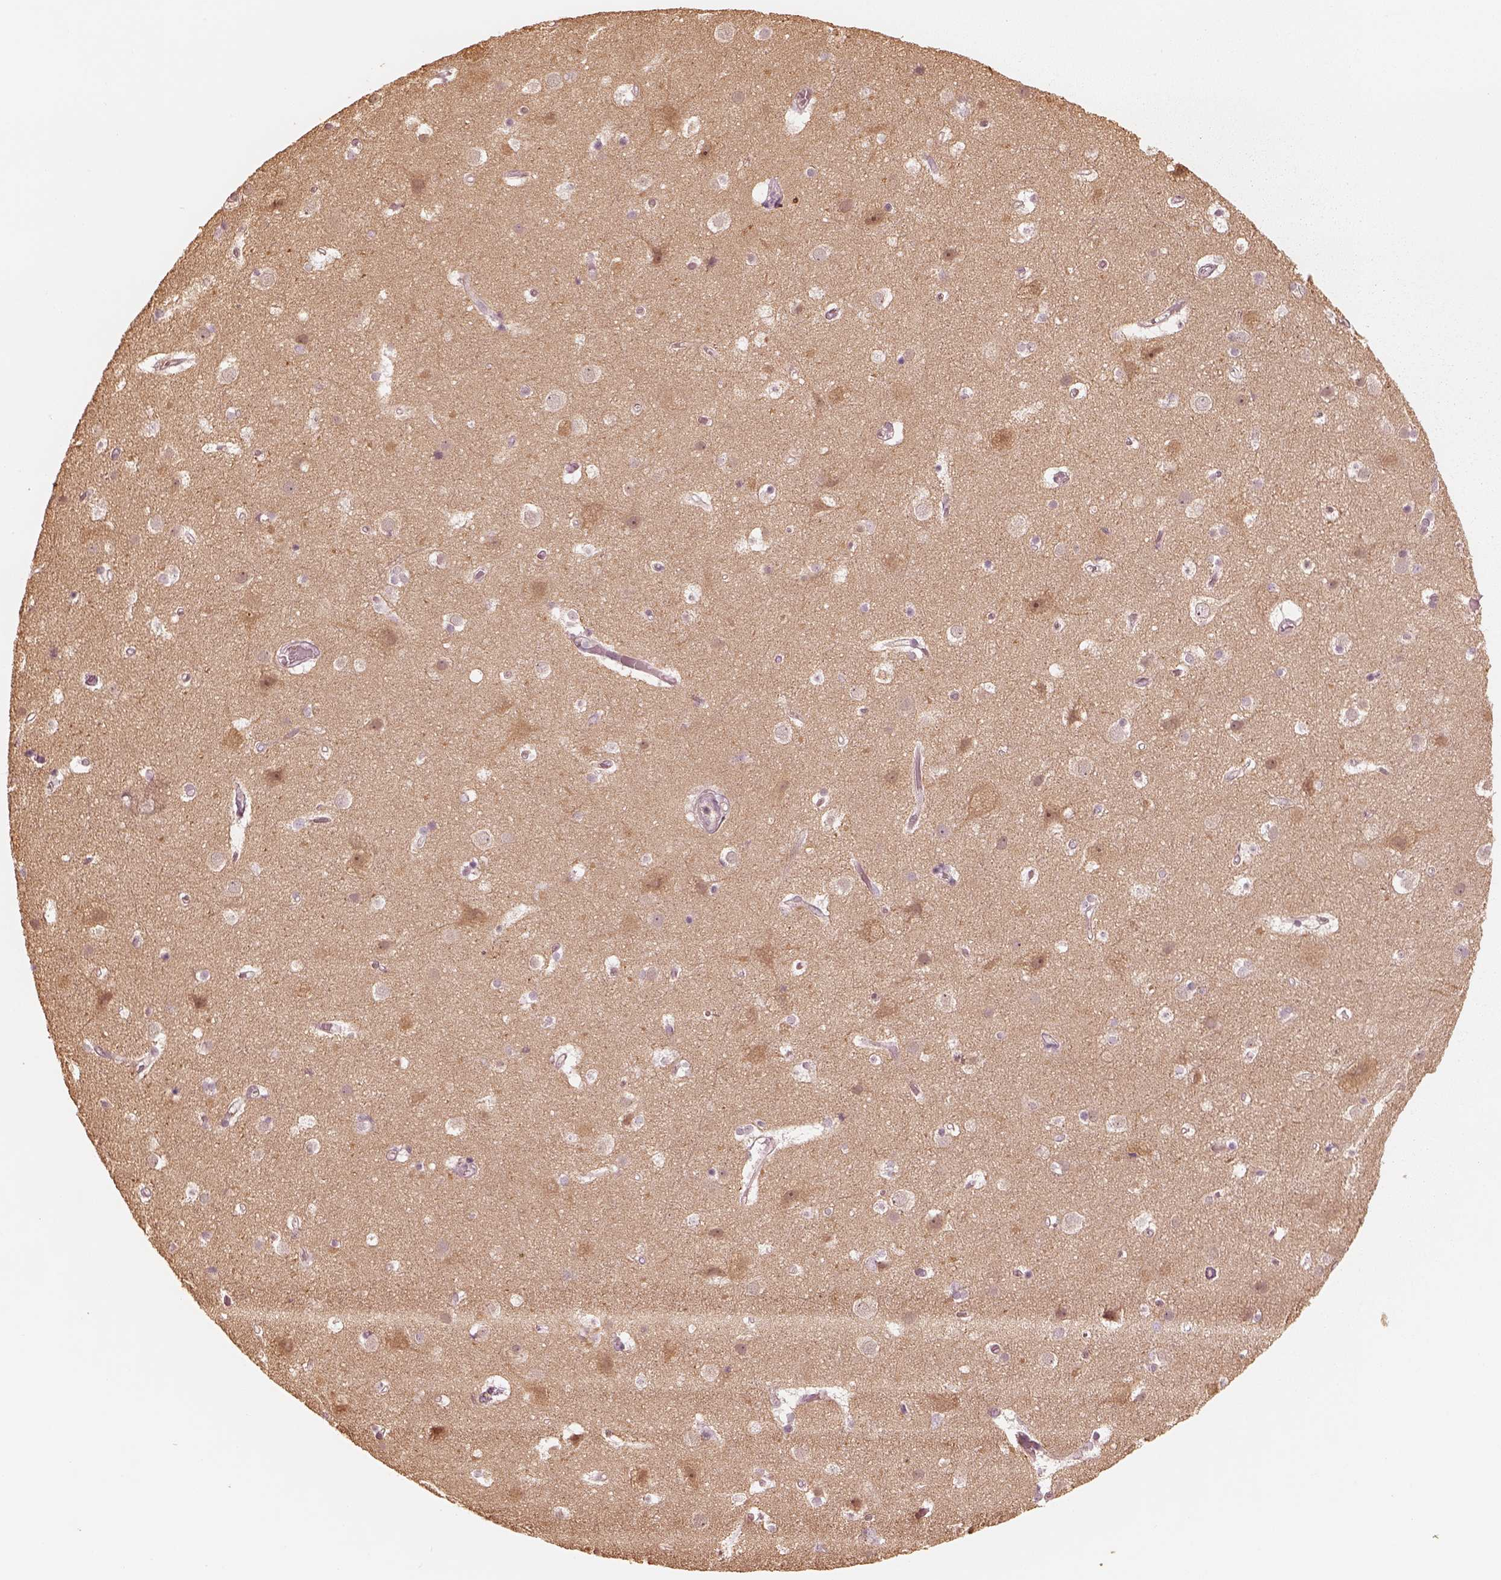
{"staining": {"intensity": "weak", "quantity": "<25%", "location": "cytoplasmic/membranous"}, "tissue": "cerebral cortex", "cell_type": "Endothelial cells", "image_type": "normal", "snomed": [{"axis": "morphology", "description": "Normal tissue, NOS"}, {"axis": "topography", "description": "Cerebral cortex"}], "caption": "An immunohistochemistry photomicrograph of benign cerebral cortex is shown. There is no staining in endothelial cells of cerebral cortex.", "gene": "KIF5C", "patient": {"sex": "female", "age": 52}}